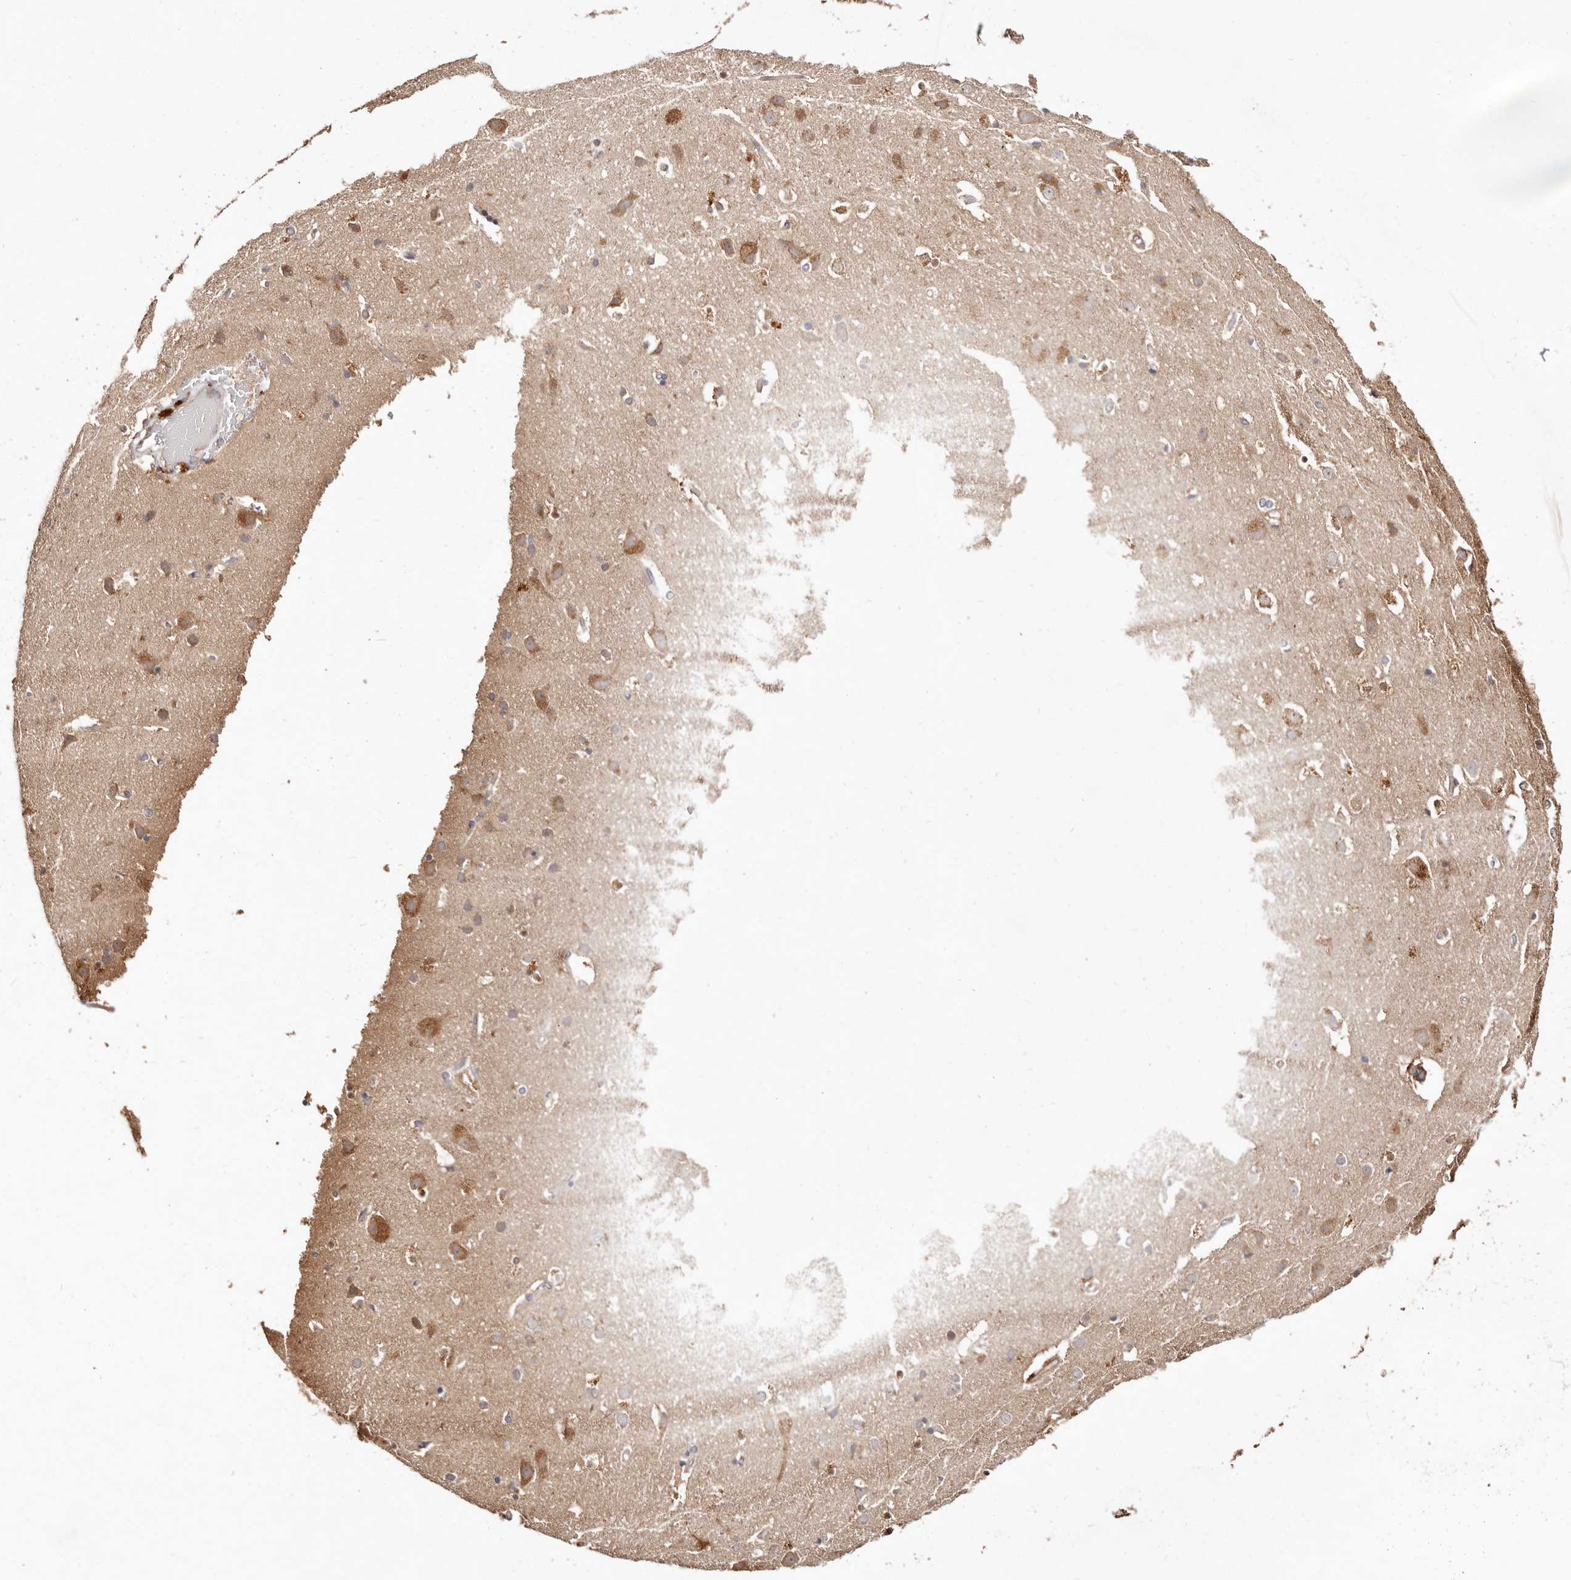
{"staining": {"intensity": "weak", "quantity": ">75%", "location": "cytoplasmic/membranous"}, "tissue": "cerebral cortex", "cell_type": "Endothelial cells", "image_type": "normal", "snomed": [{"axis": "morphology", "description": "Normal tissue, NOS"}, {"axis": "topography", "description": "Cerebral cortex"}], "caption": "Cerebral cortex stained with IHC exhibits weak cytoplasmic/membranous staining in approximately >75% of endothelial cells. The protein of interest is stained brown, and the nuclei are stained in blue (DAB (3,3'-diaminobenzidine) IHC with brightfield microscopy, high magnification).", "gene": "MAPK1", "patient": {"sex": "male", "age": 54}}